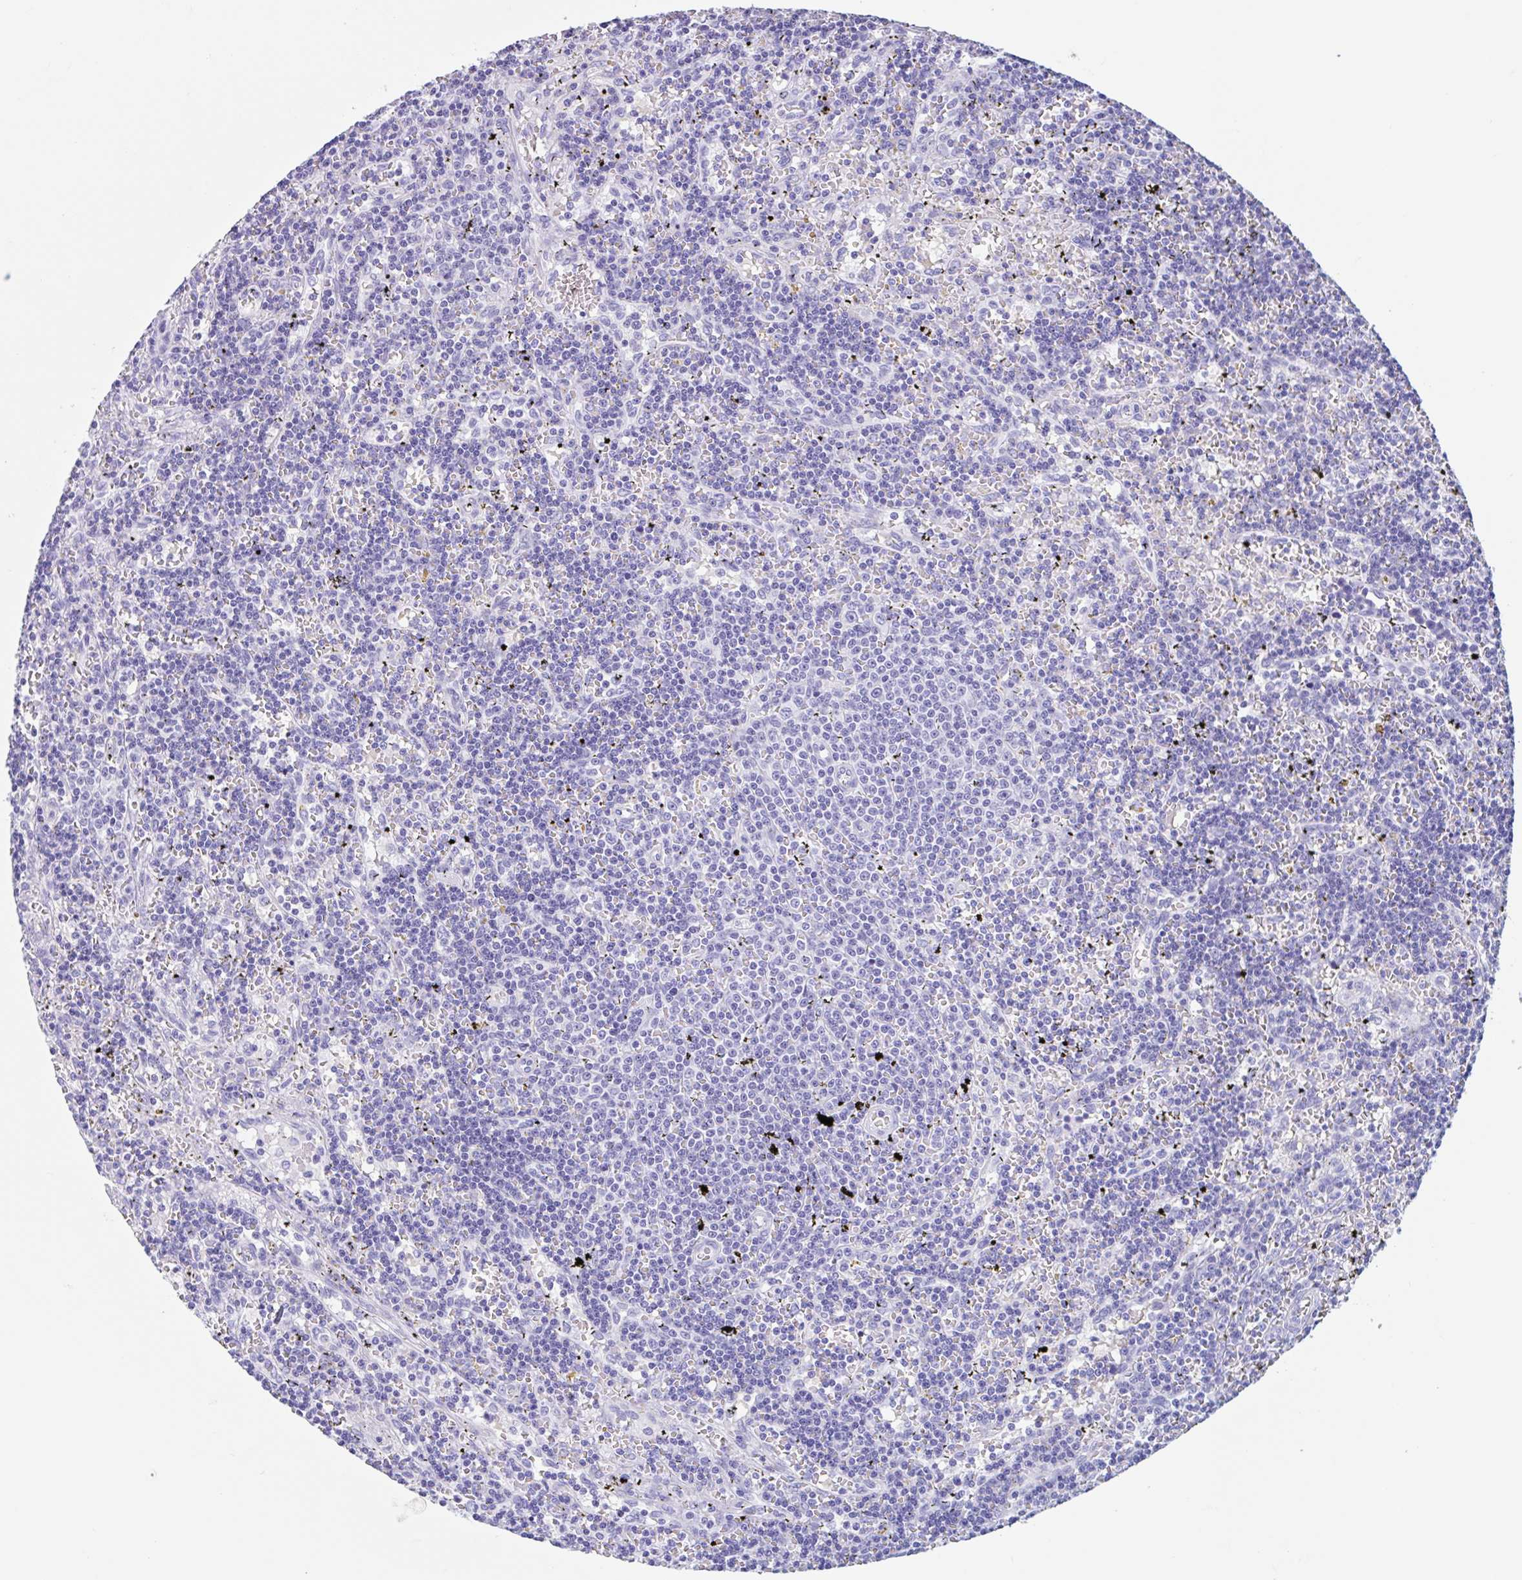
{"staining": {"intensity": "negative", "quantity": "none", "location": "none"}, "tissue": "lymphoma", "cell_type": "Tumor cells", "image_type": "cancer", "snomed": [{"axis": "morphology", "description": "Malignant lymphoma, non-Hodgkin's type, Low grade"}, {"axis": "topography", "description": "Spleen"}], "caption": "This image is of lymphoma stained with IHC to label a protein in brown with the nuclei are counter-stained blue. There is no positivity in tumor cells.", "gene": "CPTP", "patient": {"sex": "male", "age": 60}}